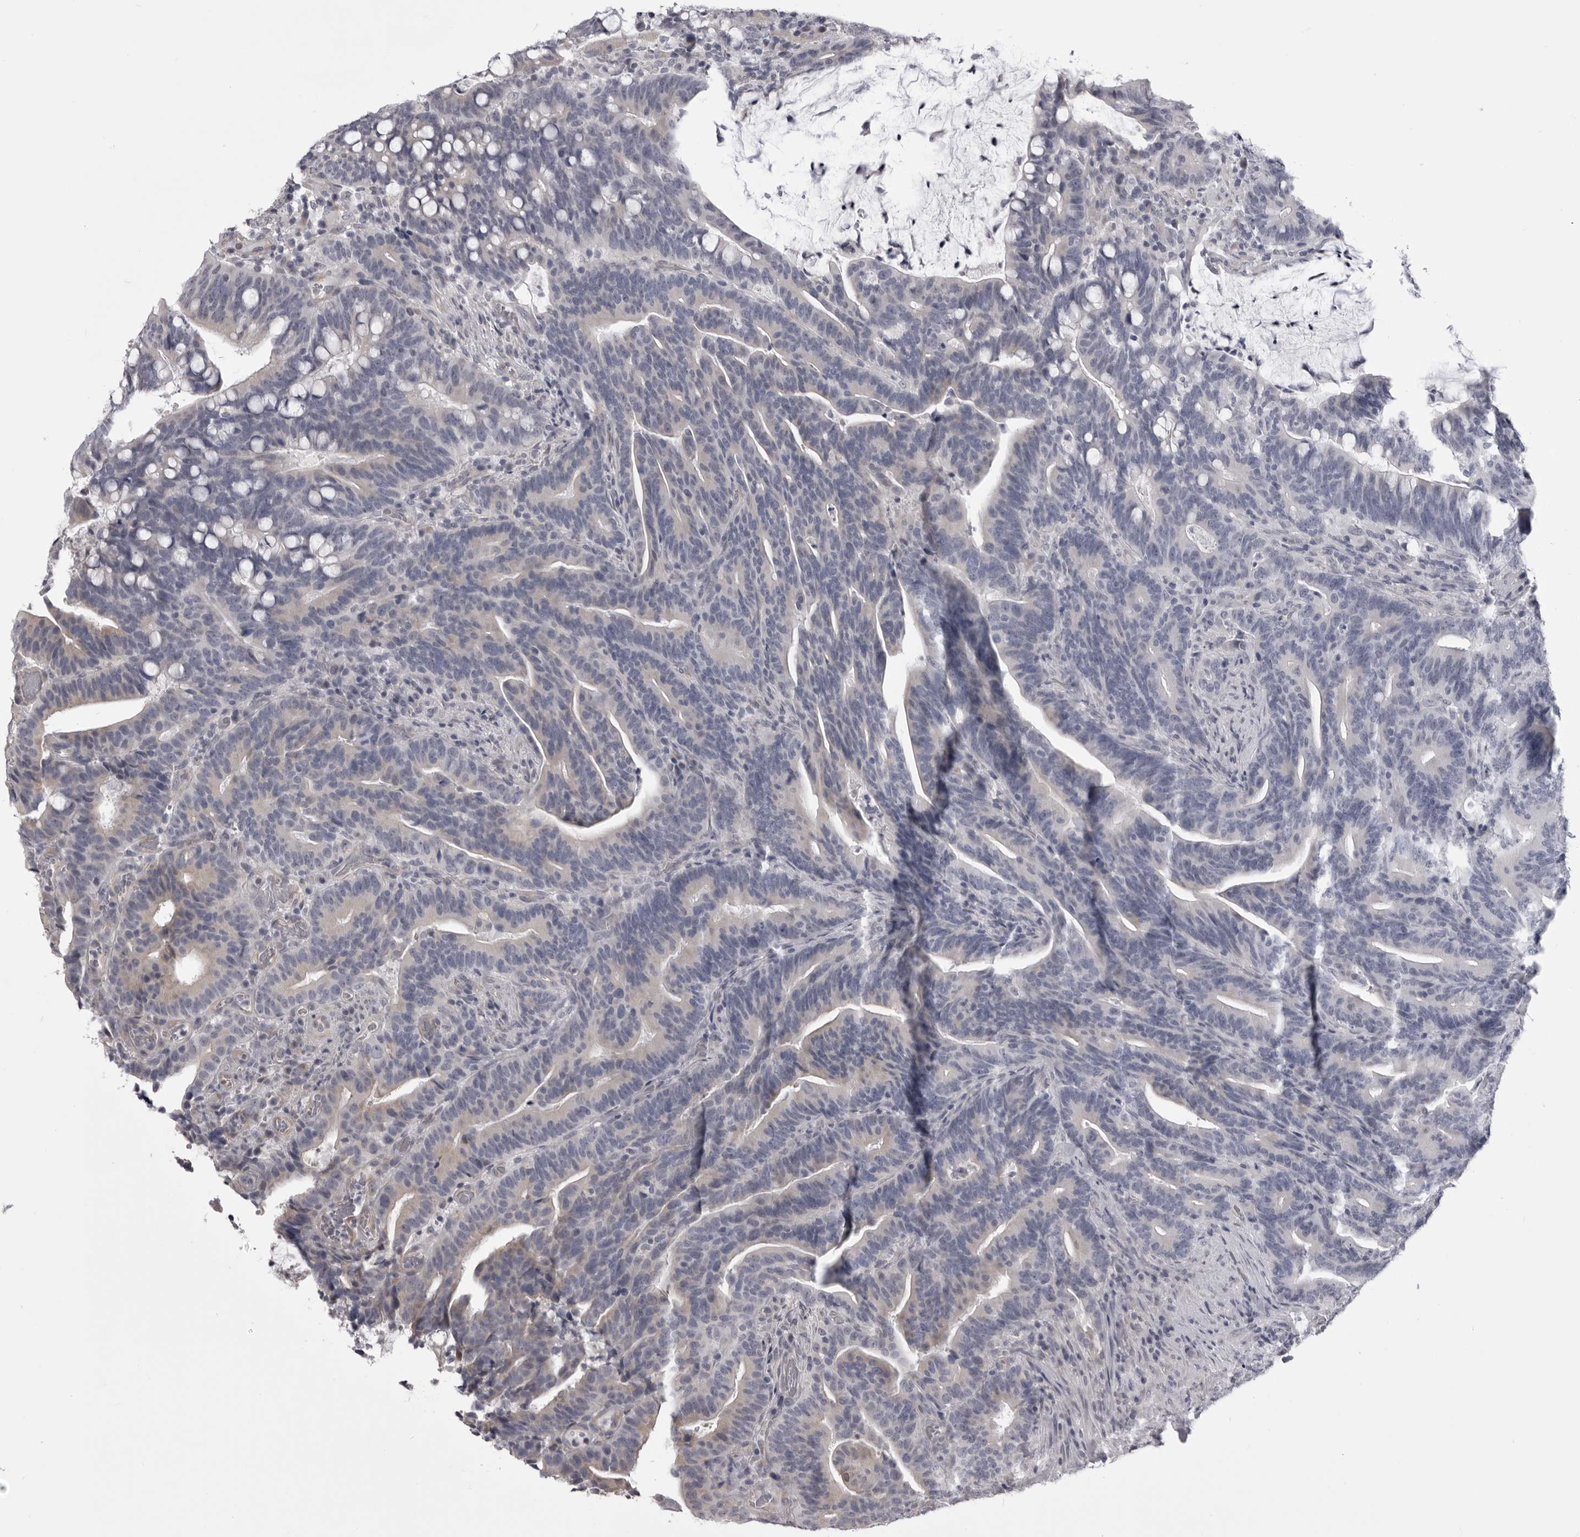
{"staining": {"intensity": "negative", "quantity": "none", "location": "none"}, "tissue": "colorectal cancer", "cell_type": "Tumor cells", "image_type": "cancer", "snomed": [{"axis": "morphology", "description": "Adenocarcinoma, NOS"}, {"axis": "topography", "description": "Colon"}], "caption": "High magnification brightfield microscopy of adenocarcinoma (colorectal) stained with DAB (3,3'-diaminobenzidine) (brown) and counterstained with hematoxylin (blue): tumor cells show no significant staining. (DAB IHC visualized using brightfield microscopy, high magnification).", "gene": "EPHA10", "patient": {"sex": "female", "age": 66}}